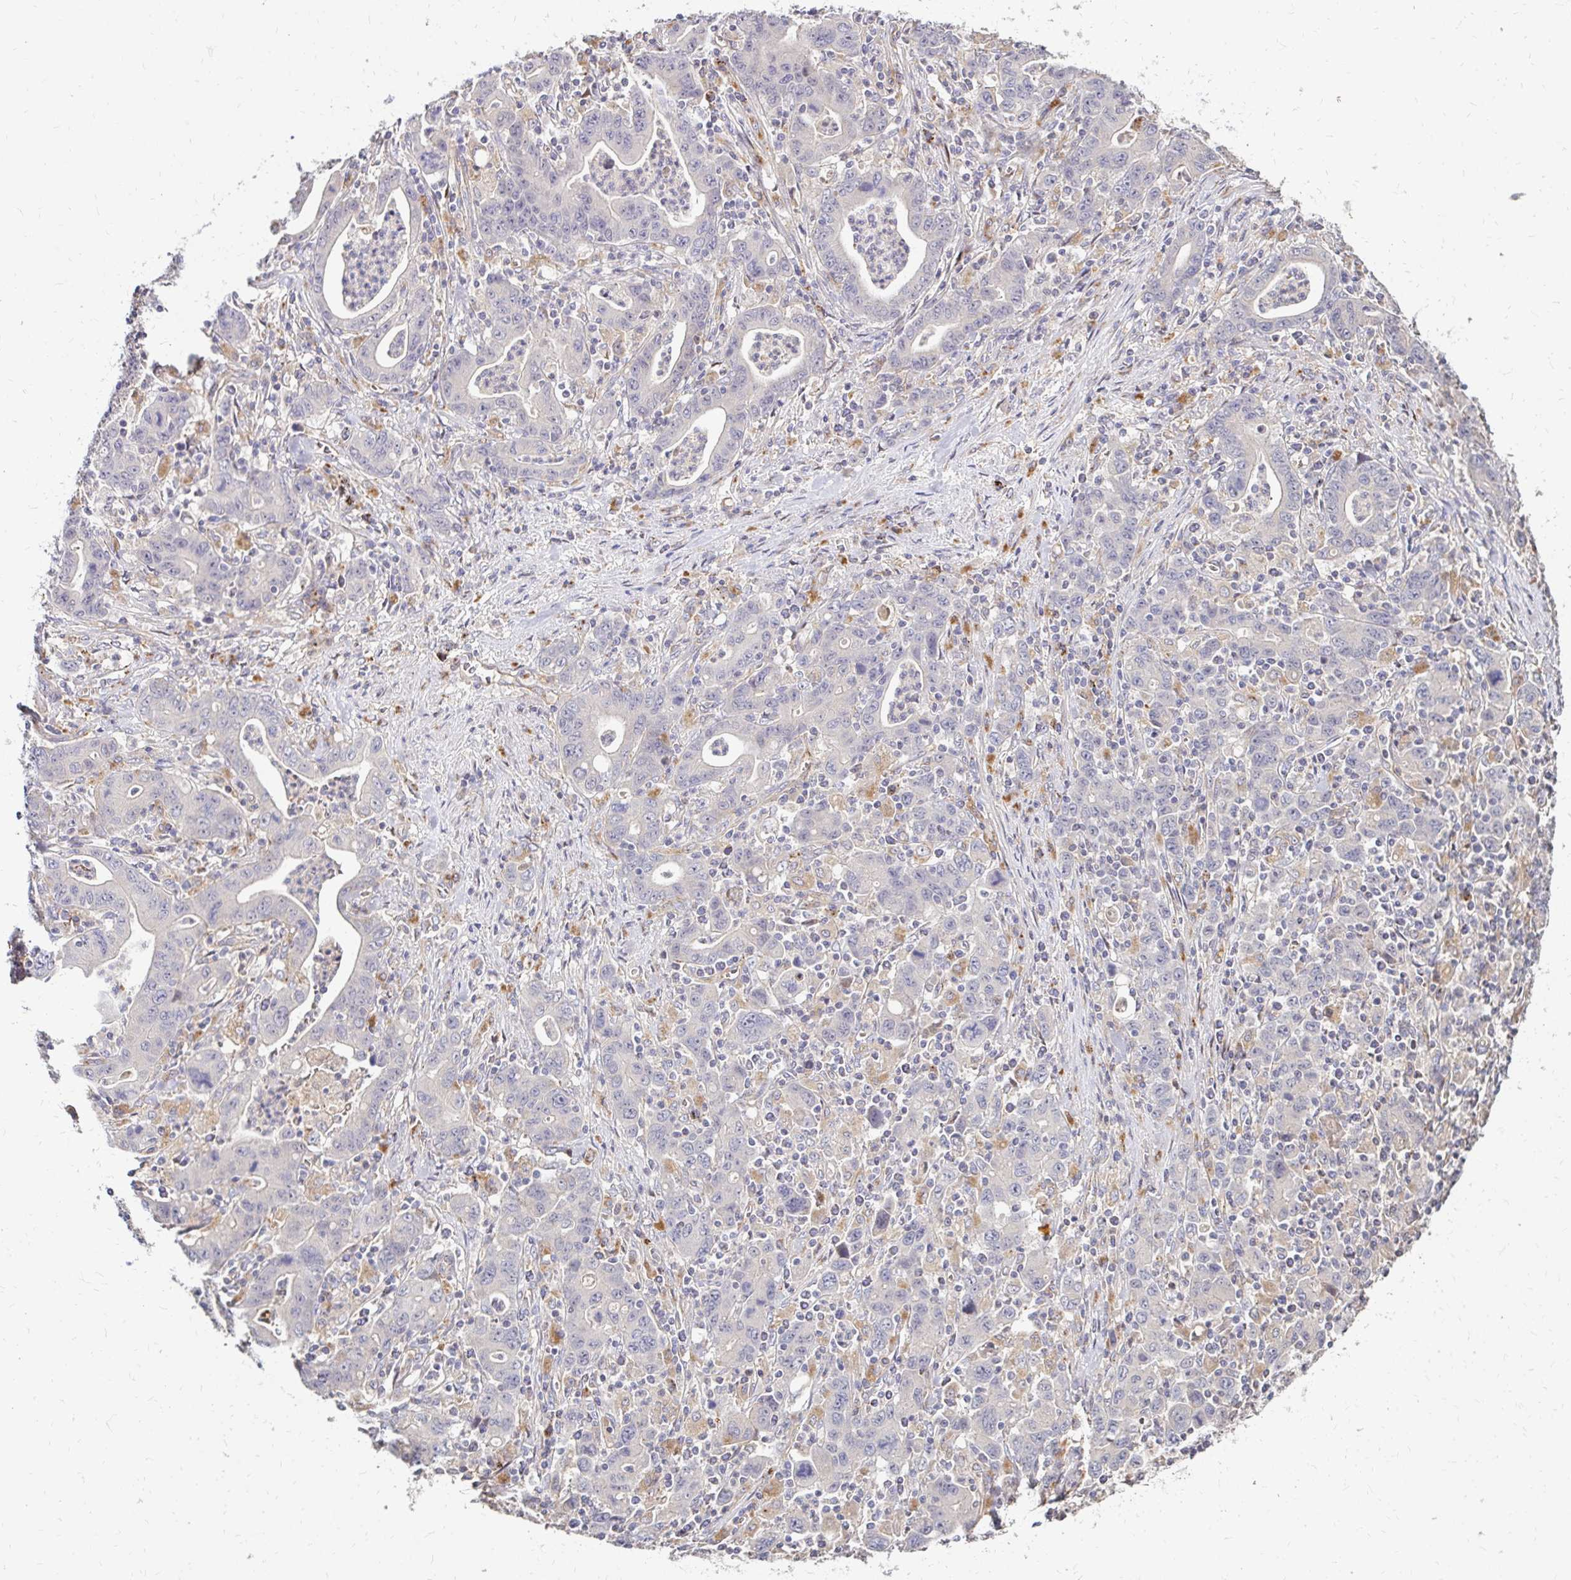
{"staining": {"intensity": "negative", "quantity": "none", "location": "none"}, "tissue": "stomach cancer", "cell_type": "Tumor cells", "image_type": "cancer", "snomed": [{"axis": "morphology", "description": "Adenocarcinoma, NOS"}, {"axis": "topography", "description": "Stomach, upper"}], "caption": "Immunohistochemical staining of human stomach cancer (adenocarcinoma) reveals no significant expression in tumor cells. (Brightfield microscopy of DAB immunohistochemistry (IHC) at high magnification).", "gene": "IDUA", "patient": {"sex": "male", "age": 69}}